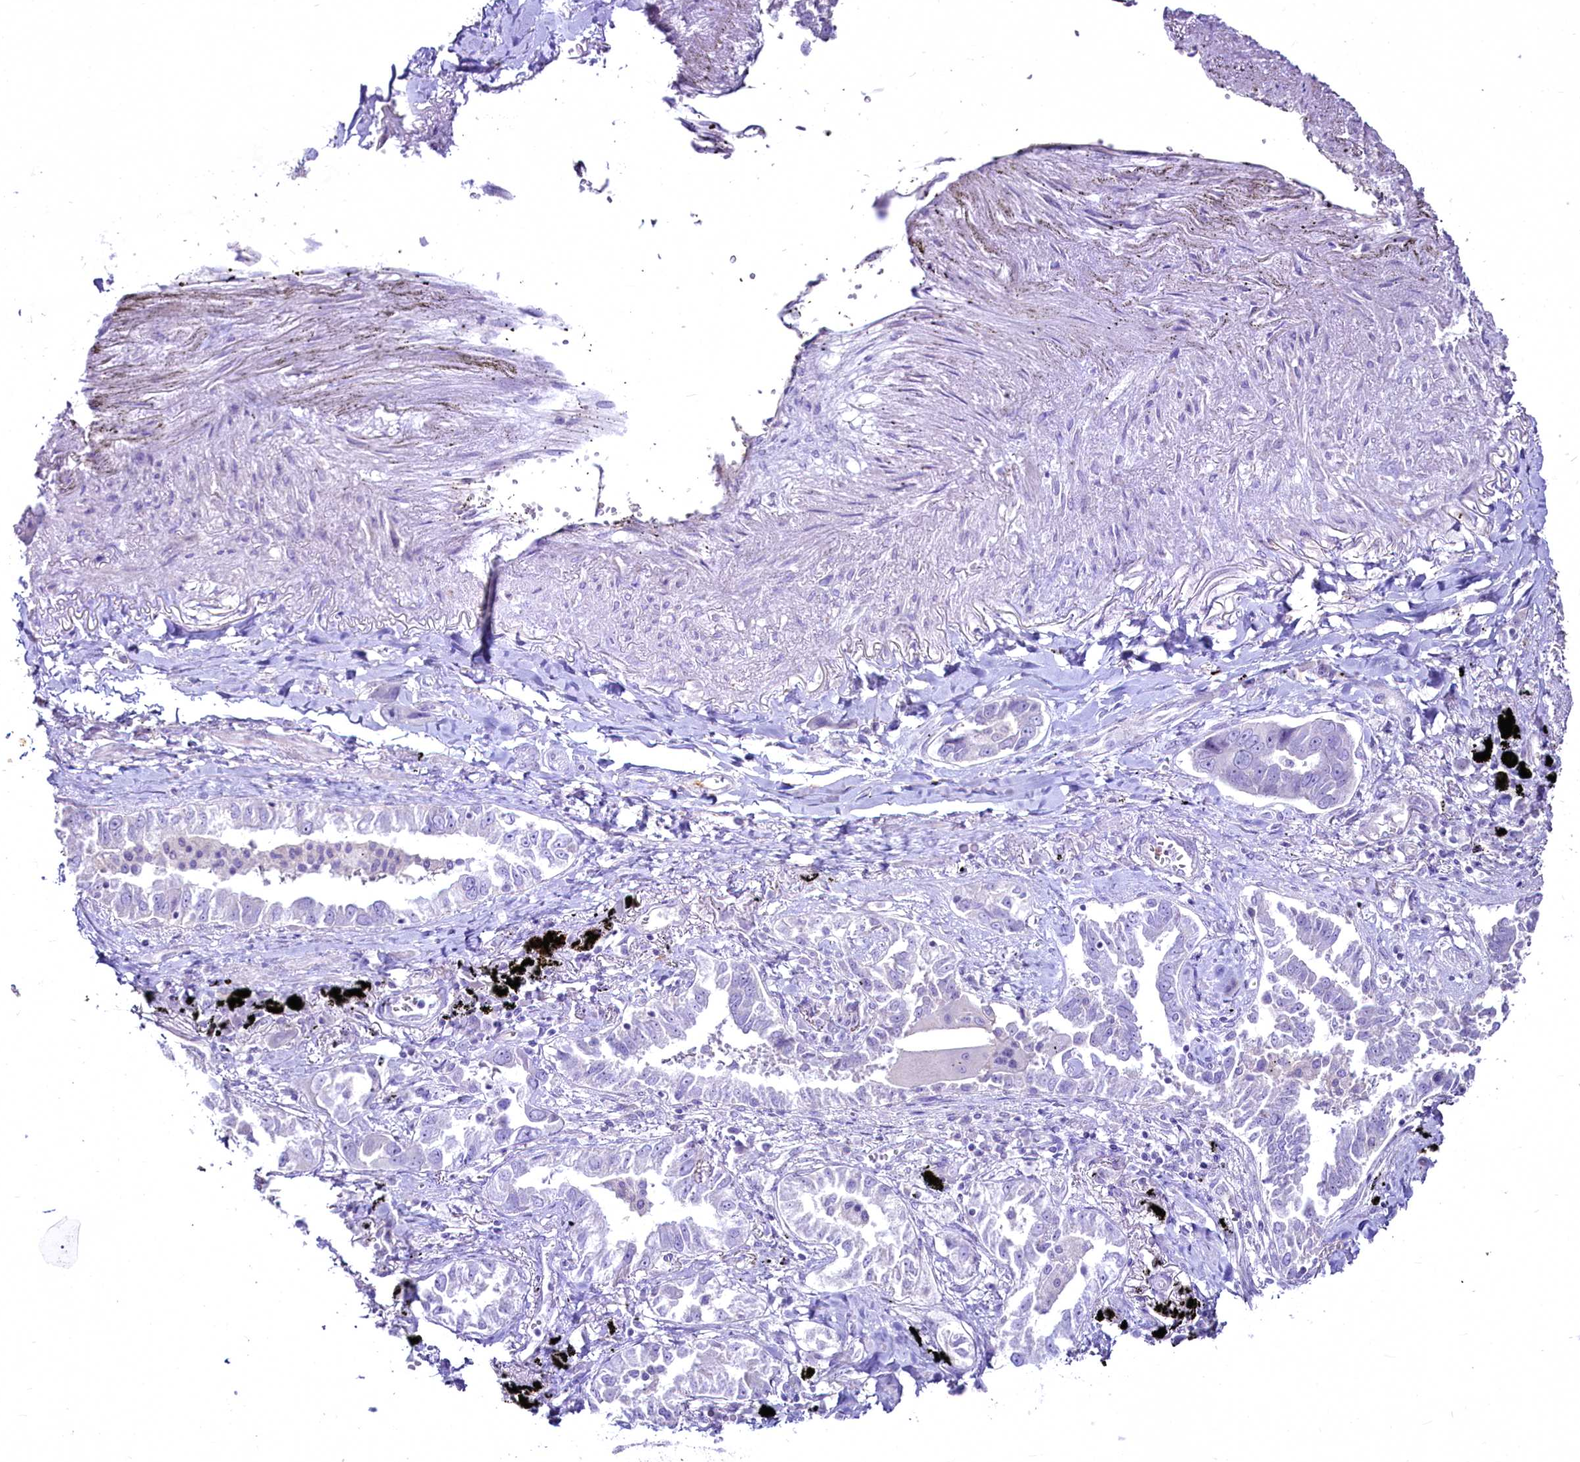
{"staining": {"intensity": "negative", "quantity": "none", "location": "none"}, "tissue": "lung cancer", "cell_type": "Tumor cells", "image_type": "cancer", "snomed": [{"axis": "morphology", "description": "Adenocarcinoma, NOS"}, {"axis": "topography", "description": "Lung"}], "caption": "High power microscopy photomicrograph of an IHC image of lung adenocarcinoma, revealing no significant positivity in tumor cells.", "gene": "FAM209B", "patient": {"sex": "male", "age": 67}}